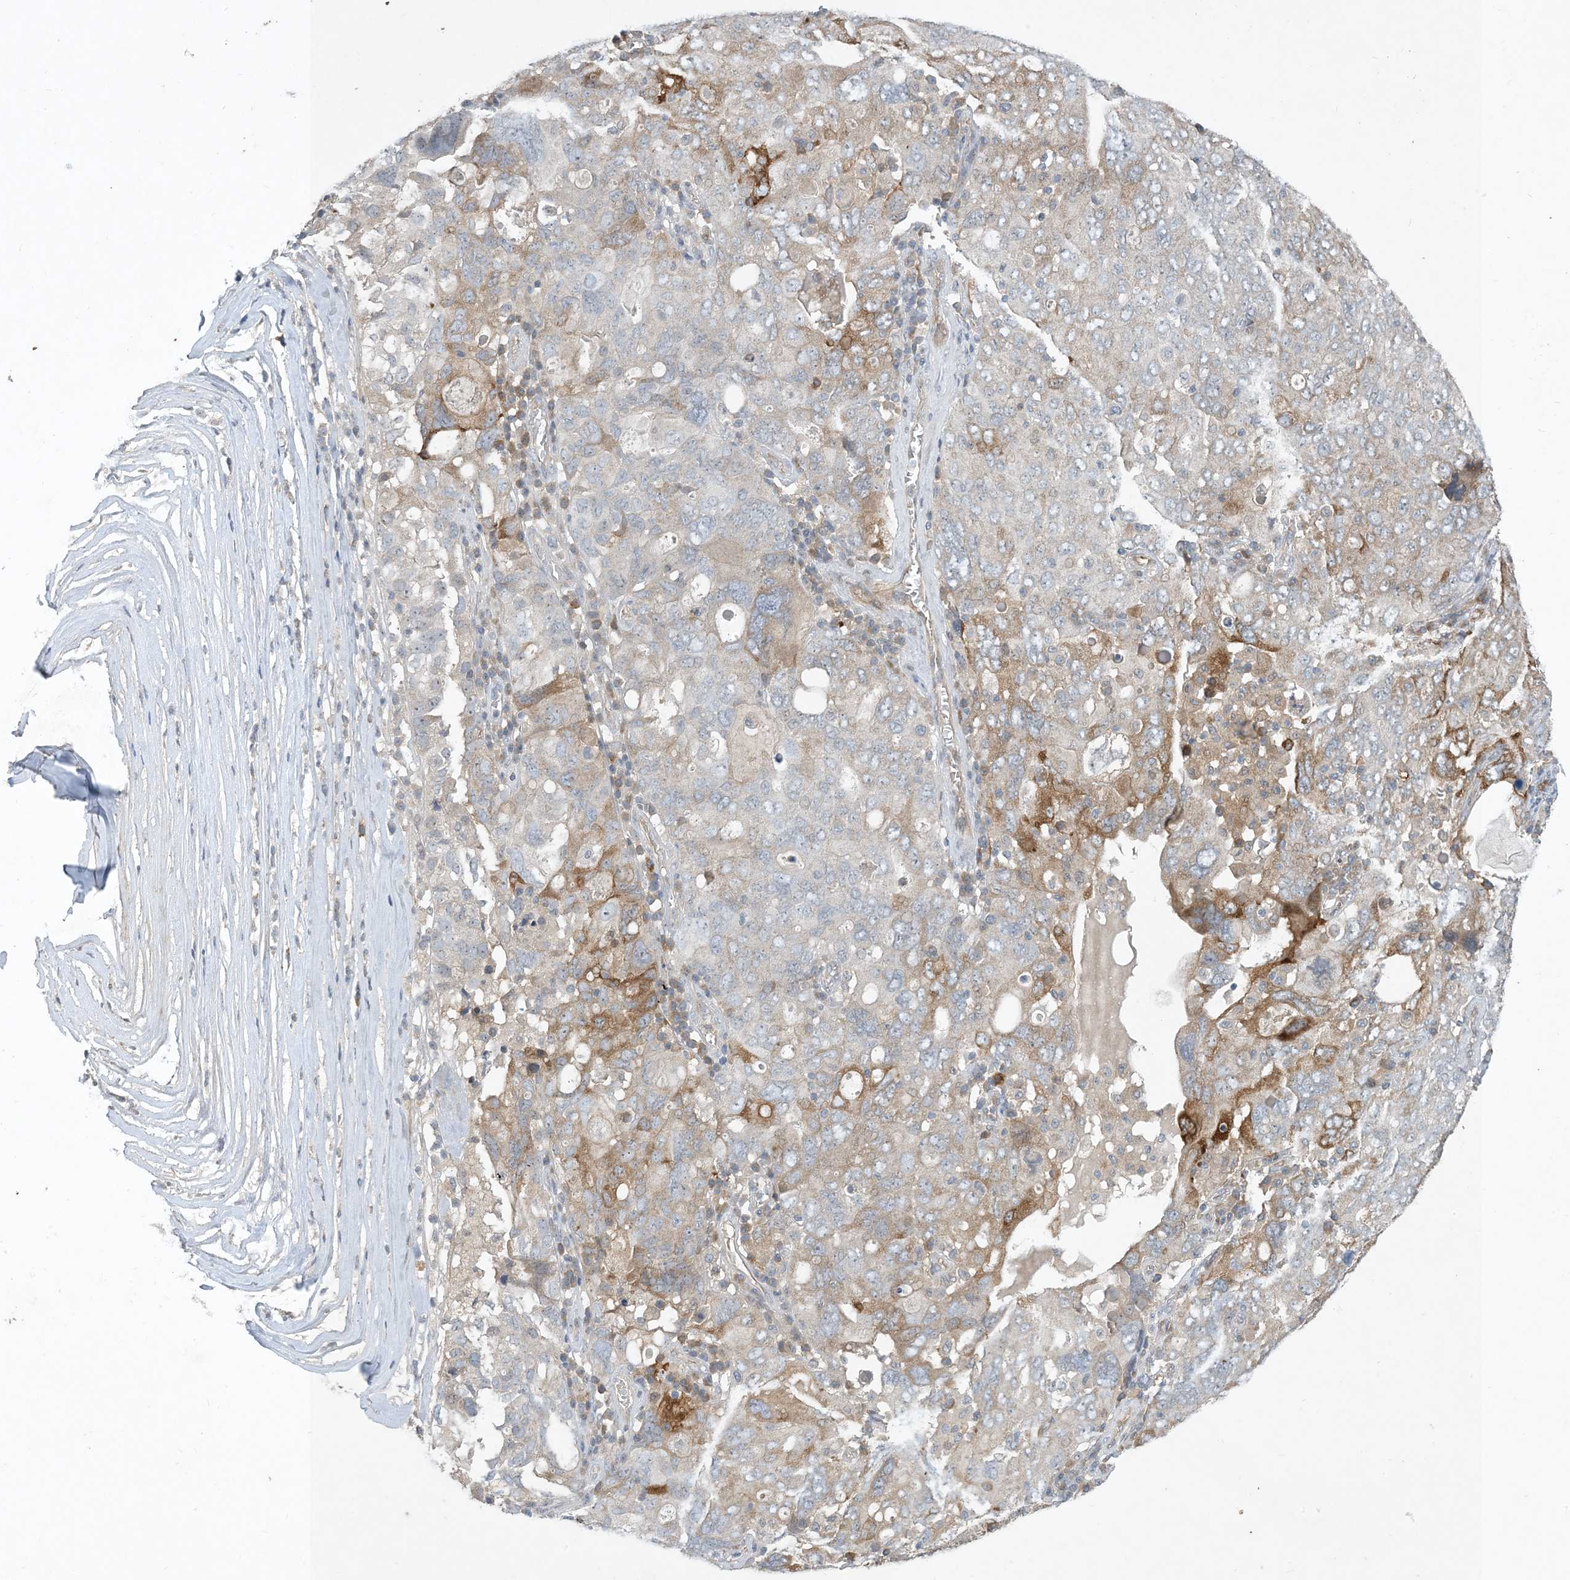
{"staining": {"intensity": "moderate", "quantity": "<25%", "location": "cytoplasmic/membranous"}, "tissue": "ovarian cancer", "cell_type": "Tumor cells", "image_type": "cancer", "snomed": [{"axis": "morphology", "description": "Carcinoma, endometroid"}, {"axis": "topography", "description": "Ovary"}], "caption": "Ovarian cancer (endometroid carcinoma) stained with DAB (3,3'-diaminobenzidine) immunohistochemistry (IHC) shows low levels of moderate cytoplasmic/membranous positivity in about <25% of tumor cells.", "gene": "CDS1", "patient": {"sex": "female", "age": 62}}